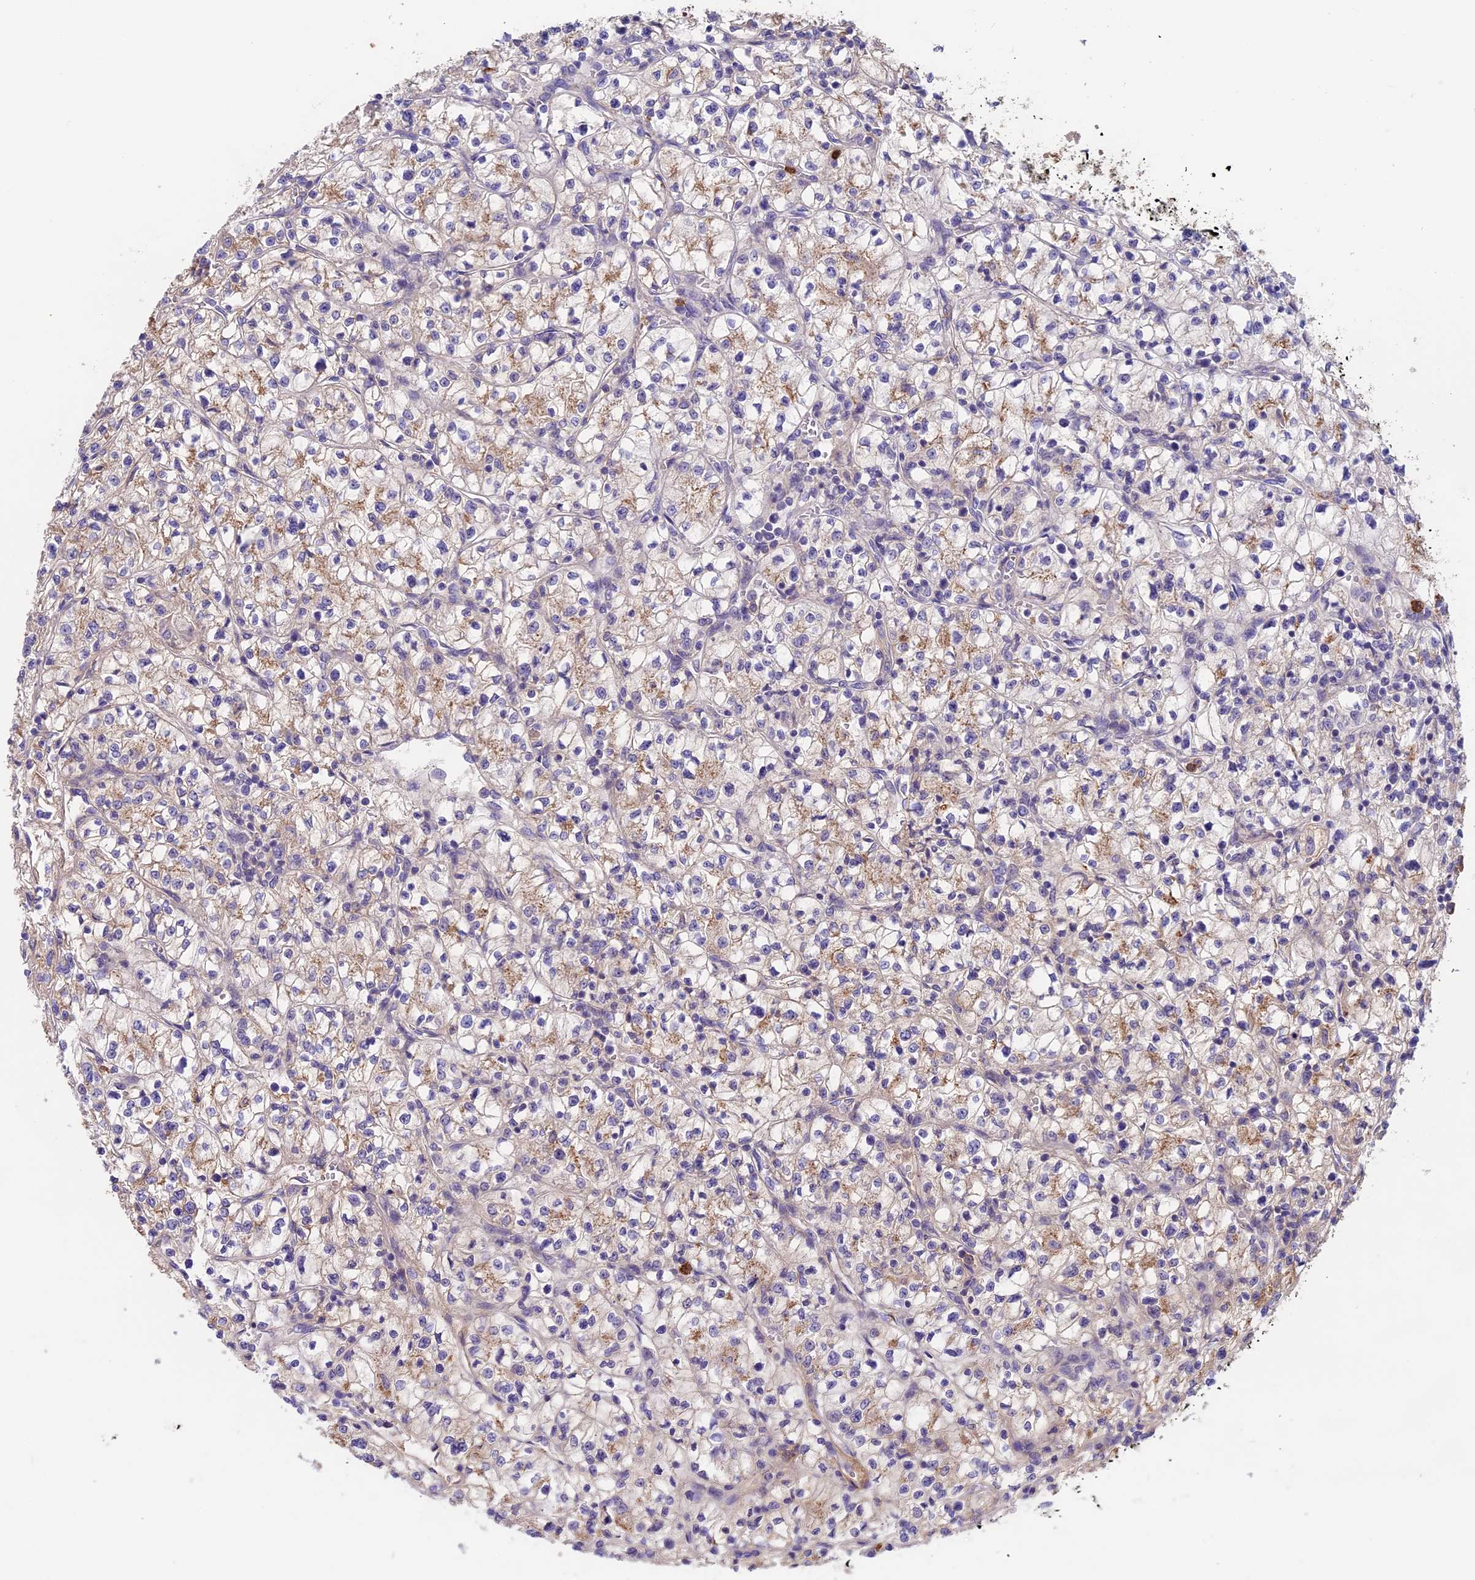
{"staining": {"intensity": "weak", "quantity": "25%-75%", "location": "cytoplasmic/membranous"}, "tissue": "renal cancer", "cell_type": "Tumor cells", "image_type": "cancer", "snomed": [{"axis": "morphology", "description": "Adenocarcinoma, NOS"}, {"axis": "topography", "description": "Kidney"}], "caption": "Immunohistochemistry (IHC) of human renal cancer (adenocarcinoma) shows low levels of weak cytoplasmic/membranous positivity in approximately 25%-75% of tumor cells.", "gene": "ADGRD1", "patient": {"sex": "female", "age": 64}}